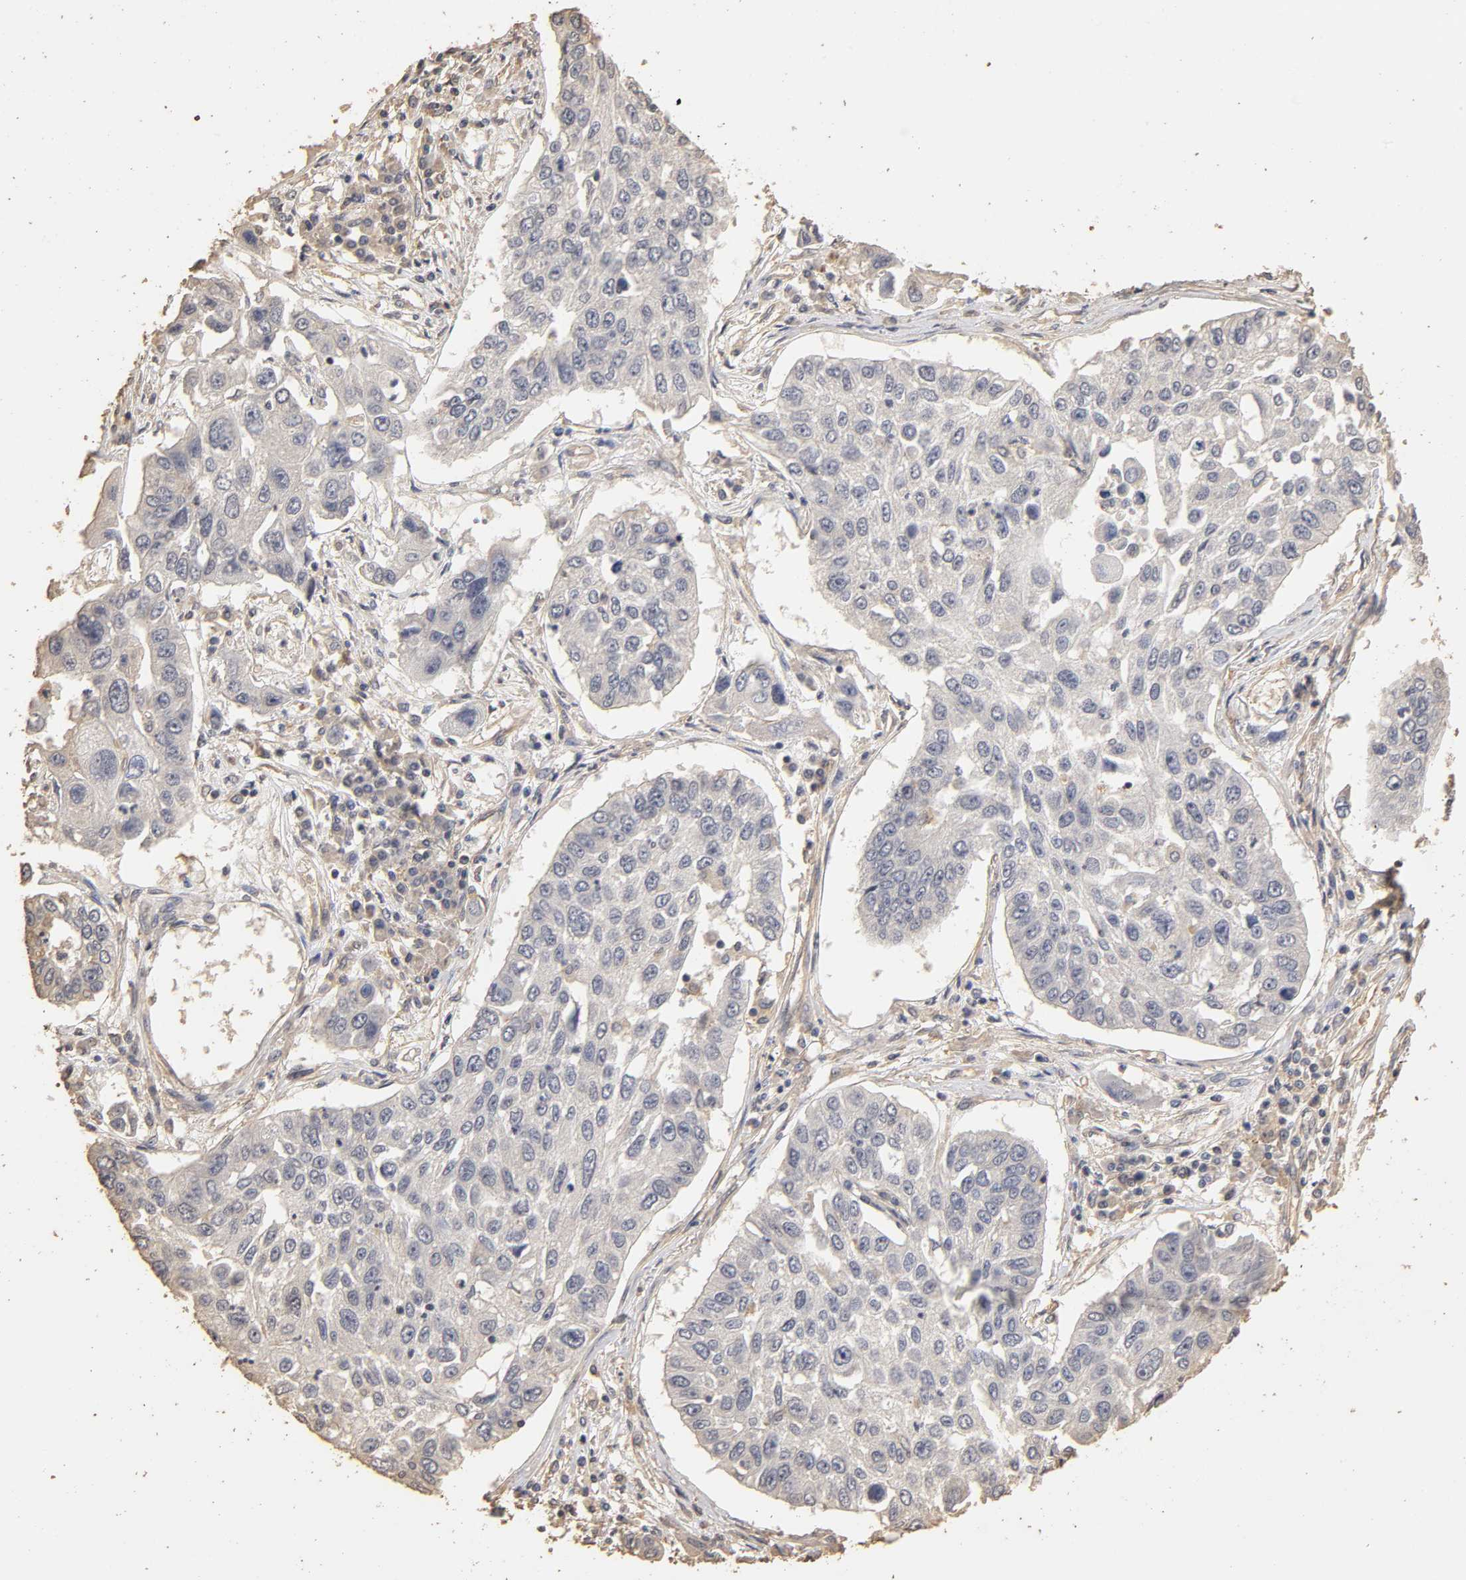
{"staining": {"intensity": "negative", "quantity": "none", "location": "none"}, "tissue": "lung cancer", "cell_type": "Tumor cells", "image_type": "cancer", "snomed": [{"axis": "morphology", "description": "Squamous cell carcinoma, NOS"}, {"axis": "topography", "description": "Lung"}], "caption": "Human lung cancer stained for a protein using IHC exhibits no staining in tumor cells.", "gene": "VSIG4", "patient": {"sex": "male", "age": 71}}